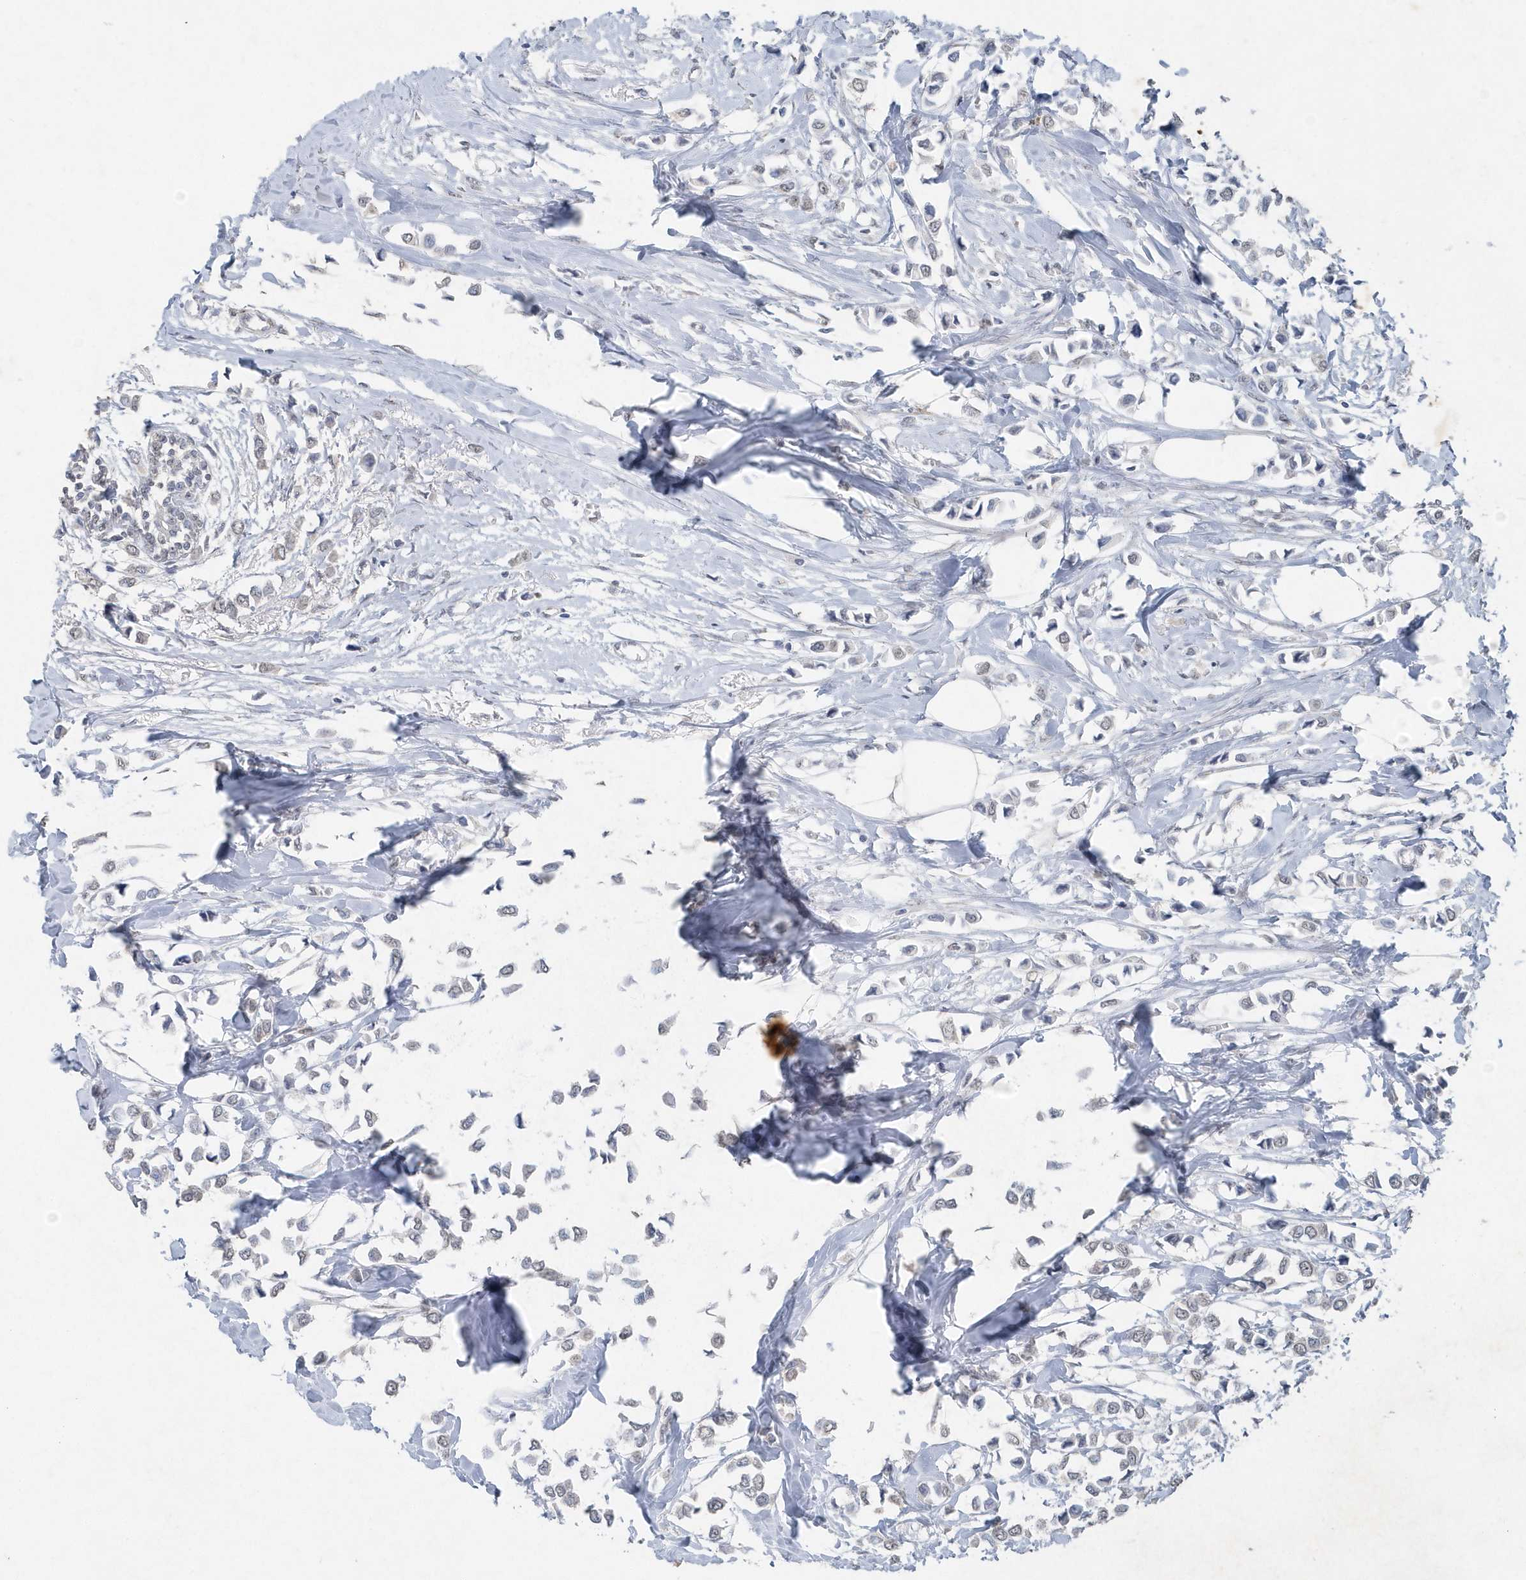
{"staining": {"intensity": "negative", "quantity": "none", "location": "none"}, "tissue": "breast cancer", "cell_type": "Tumor cells", "image_type": "cancer", "snomed": [{"axis": "morphology", "description": "Lobular carcinoma"}, {"axis": "topography", "description": "Breast"}], "caption": "This image is of breast lobular carcinoma stained with immunohistochemistry to label a protein in brown with the nuclei are counter-stained blue. There is no staining in tumor cells.", "gene": "PDCD1", "patient": {"sex": "female", "age": 51}}